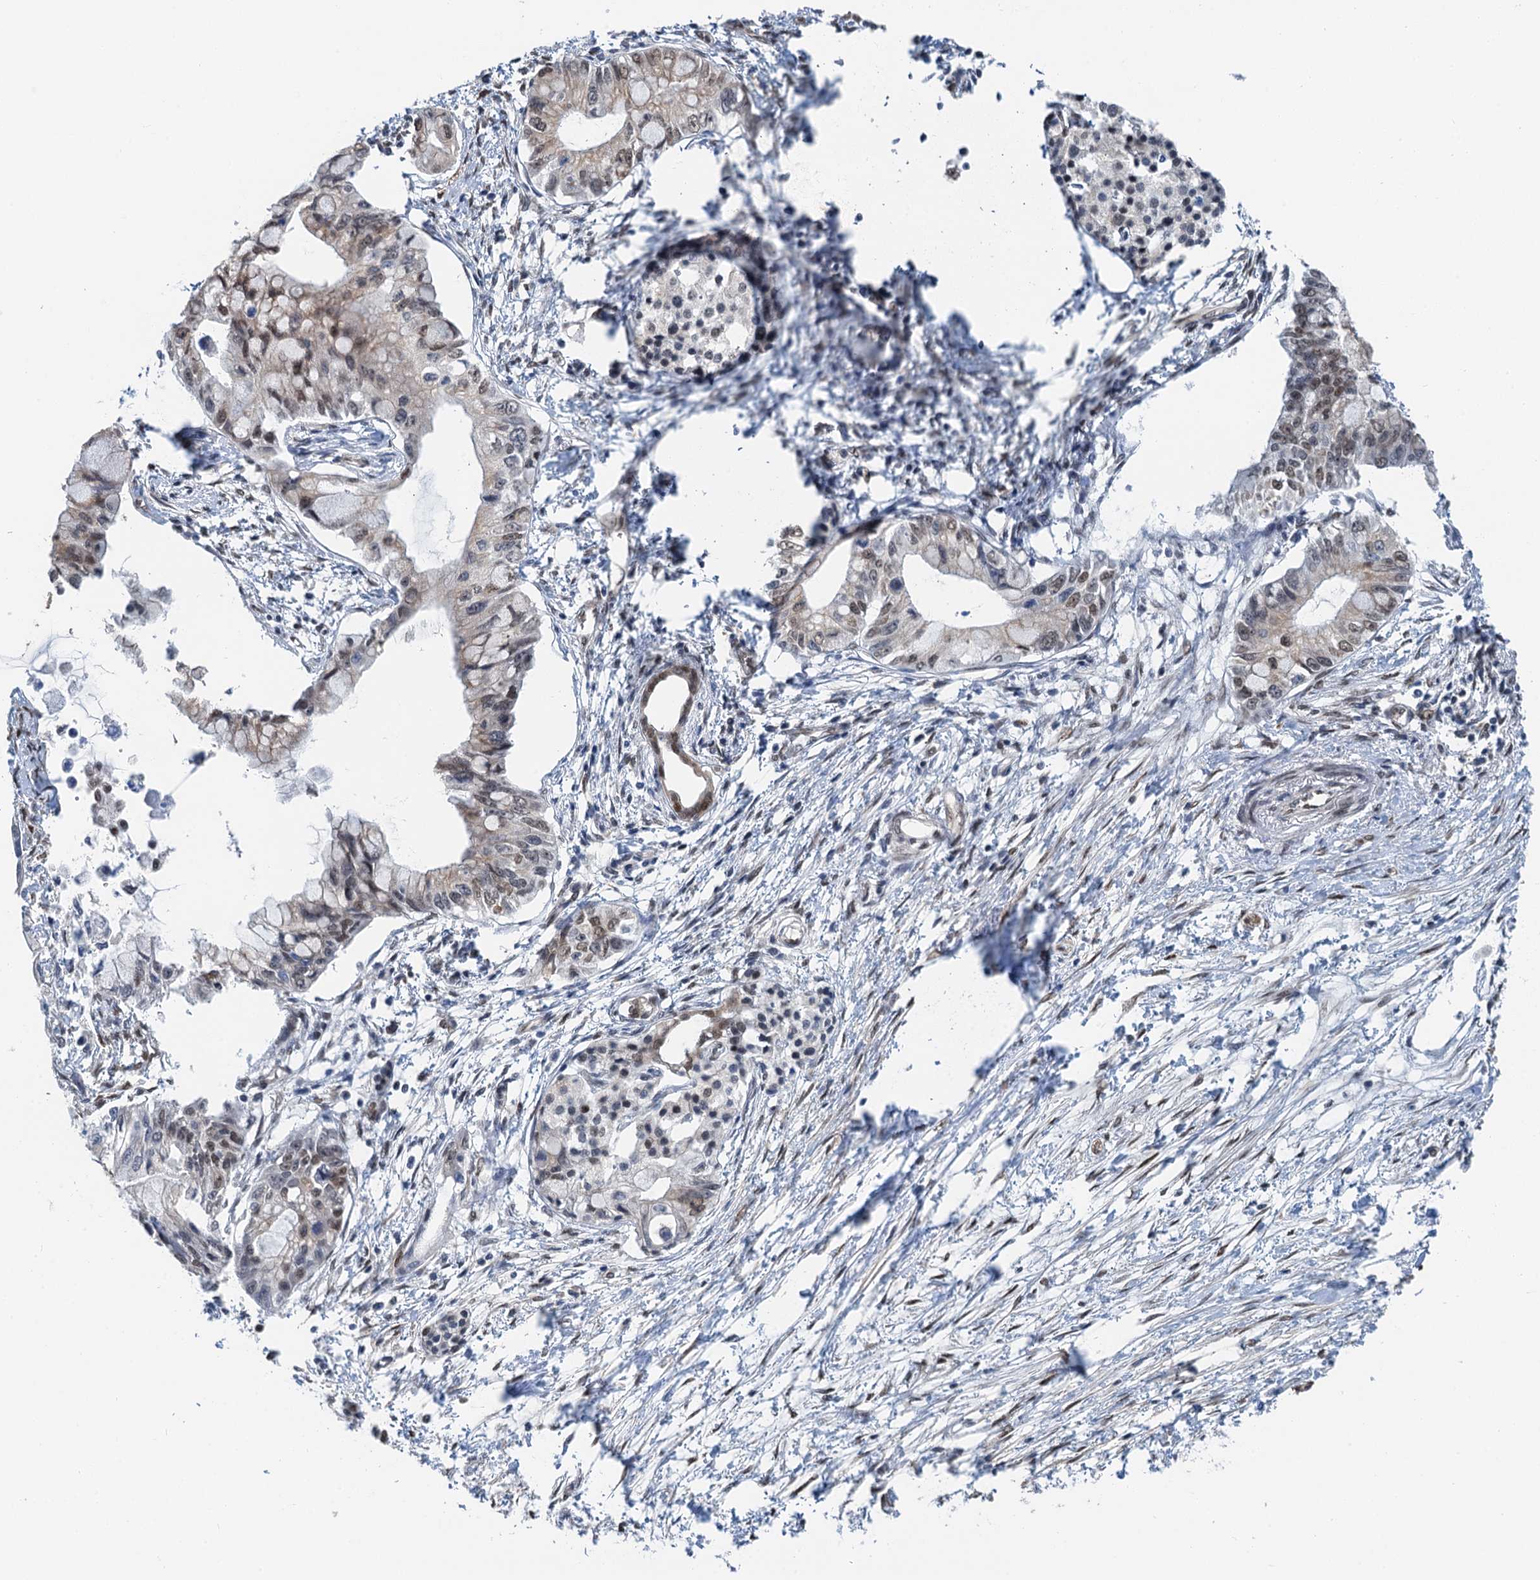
{"staining": {"intensity": "weak", "quantity": "25%-75%", "location": "nuclear"}, "tissue": "pancreatic cancer", "cell_type": "Tumor cells", "image_type": "cancer", "snomed": [{"axis": "morphology", "description": "Adenocarcinoma, NOS"}, {"axis": "topography", "description": "Pancreas"}], "caption": "DAB (3,3'-diaminobenzidine) immunohistochemical staining of human pancreatic adenocarcinoma reveals weak nuclear protein expression in about 25%-75% of tumor cells. The protein is shown in brown color, while the nuclei are stained blue.", "gene": "CFDP1", "patient": {"sex": "male", "age": 48}}